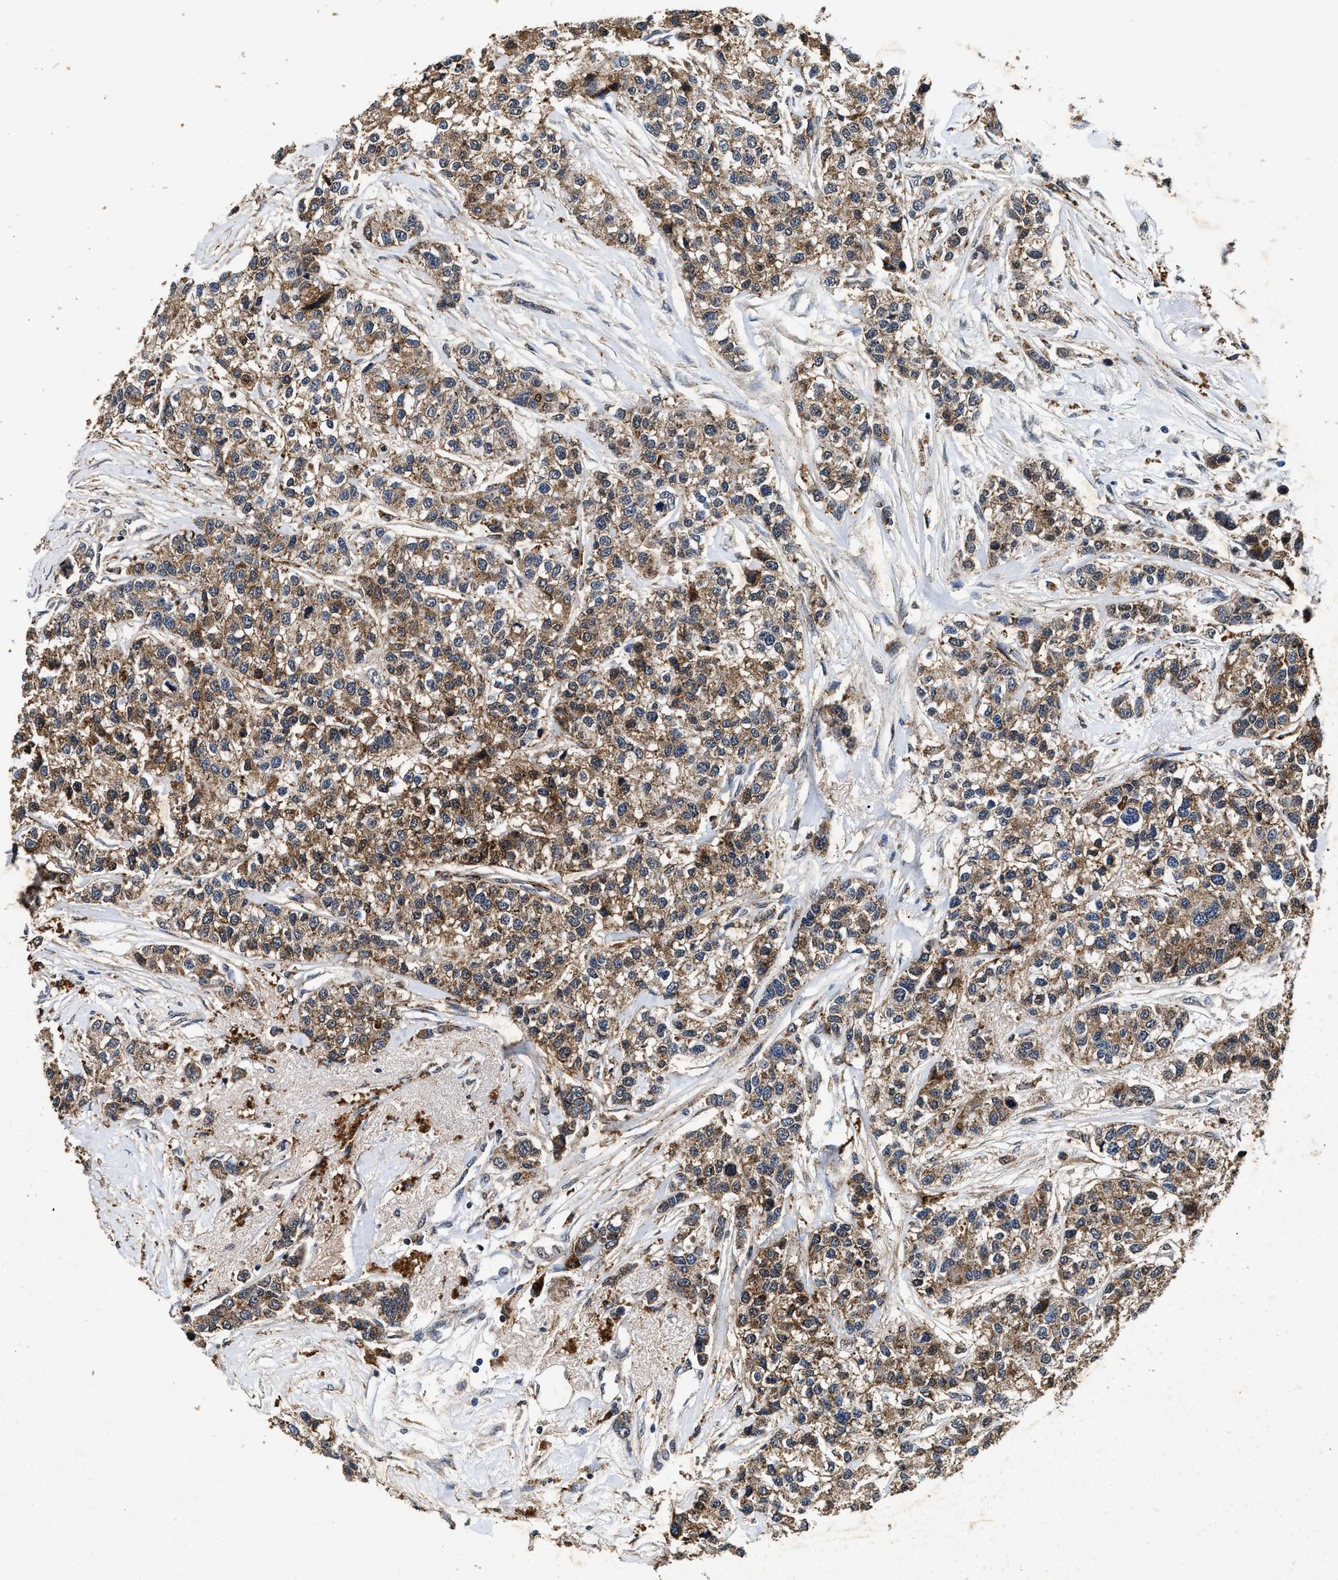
{"staining": {"intensity": "moderate", "quantity": ">75%", "location": "cytoplasmic/membranous"}, "tissue": "breast cancer", "cell_type": "Tumor cells", "image_type": "cancer", "snomed": [{"axis": "morphology", "description": "Duct carcinoma"}, {"axis": "topography", "description": "Breast"}], "caption": "Human breast cancer stained with a brown dye reveals moderate cytoplasmic/membranous positive positivity in about >75% of tumor cells.", "gene": "ACOX1", "patient": {"sex": "female", "age": 51}}